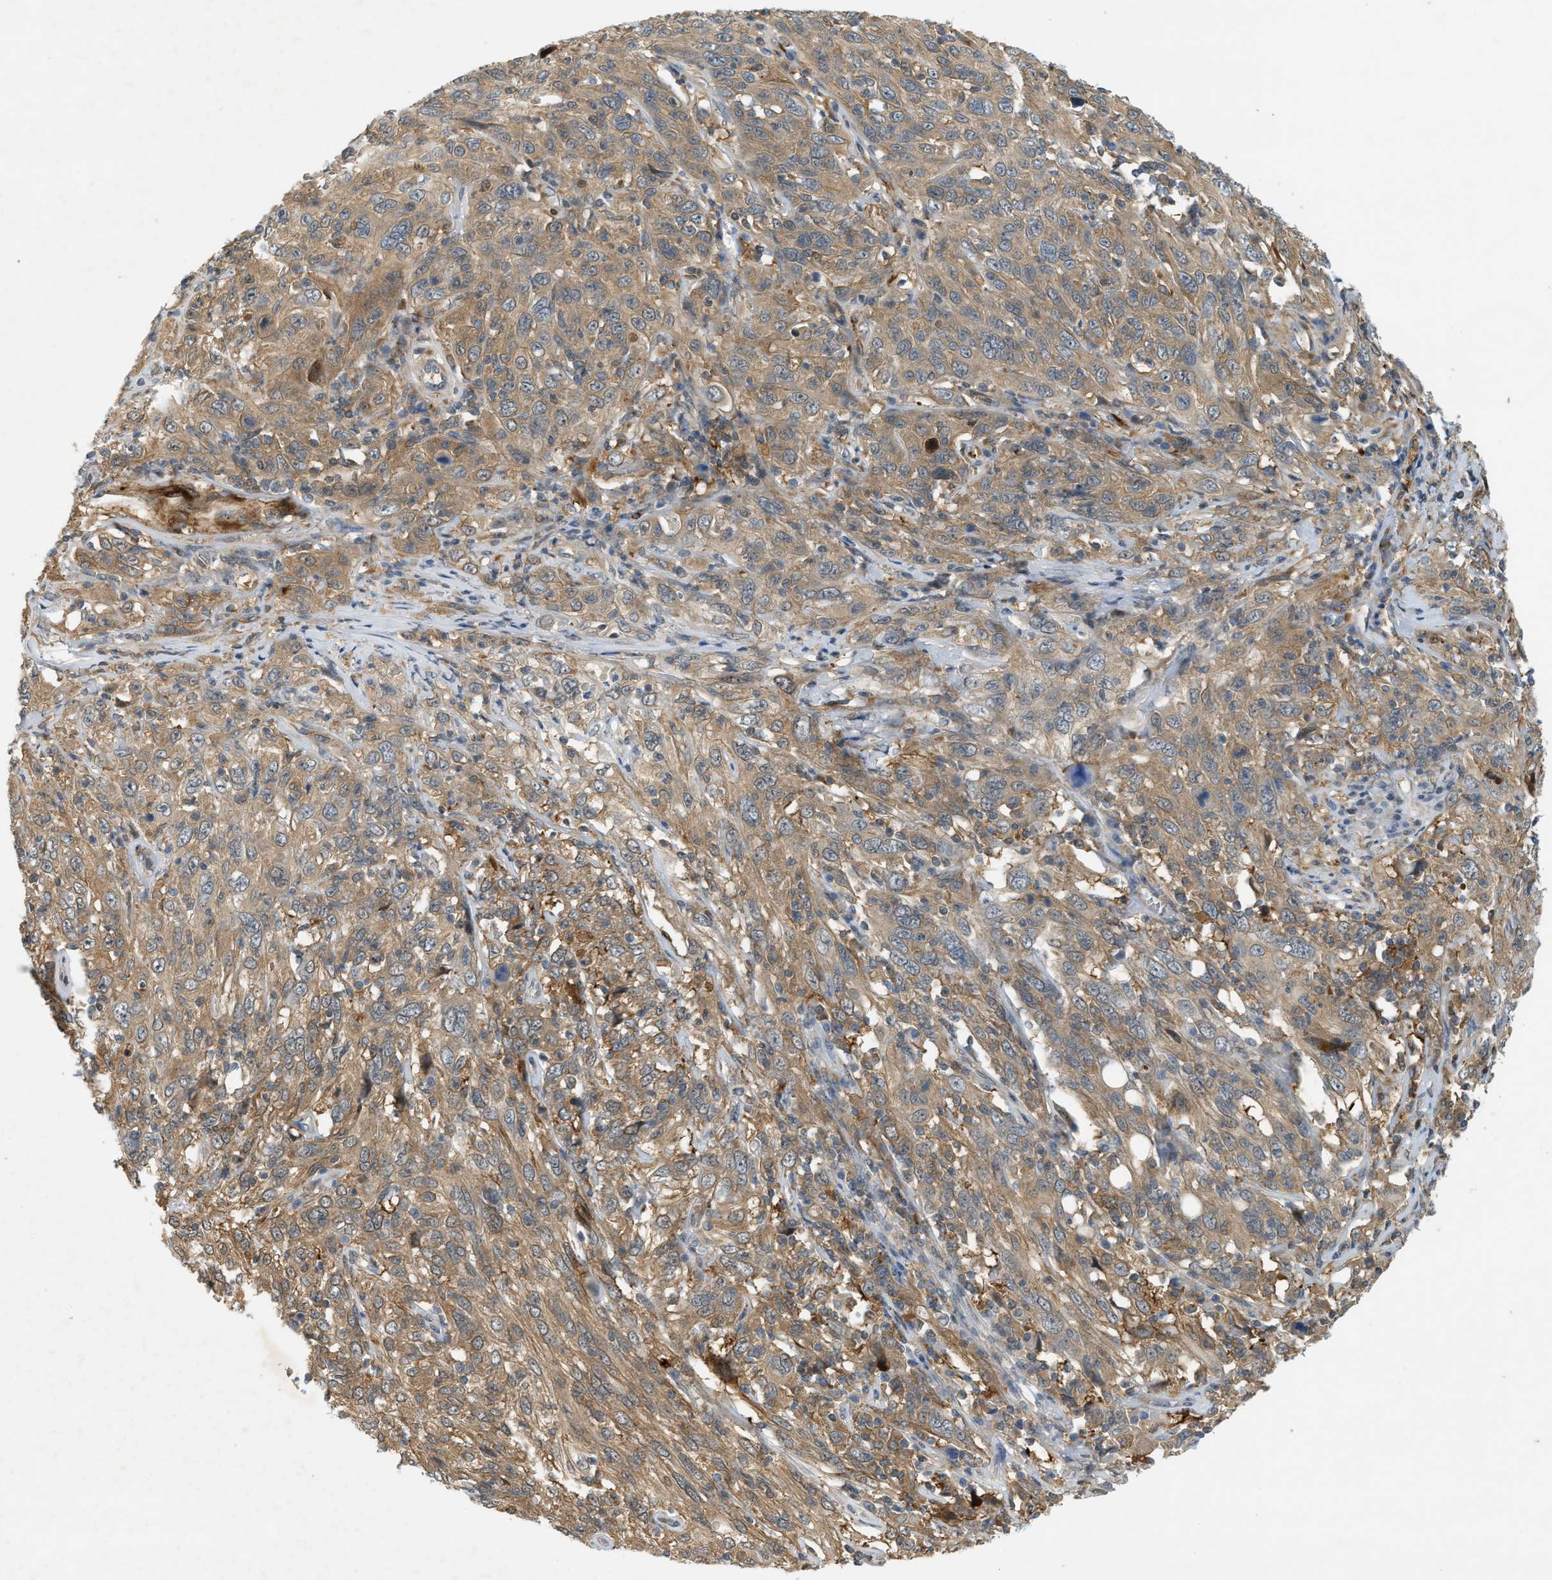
{"staining": {"intensity": "moderate", "quantity": ">75%", "location": "cytoplasmic/membranous"}, "tissue": "cervical cancer", "cell_type": "Tumor cells", "image_type": "cancer", "snomed": [{"axis": "morphology", "description": "Squamous cell carcinoma, NOS"}, {"axis": "topography", "description": "Cervix"}], "caption": "Protein staining of cervical cancer tissue reveals moderate cytoplasmic/membranous expression in approximately >75% of tumor cells.", "gene": "PDCL3", "patient": {"sex": "female", "age": 46}}